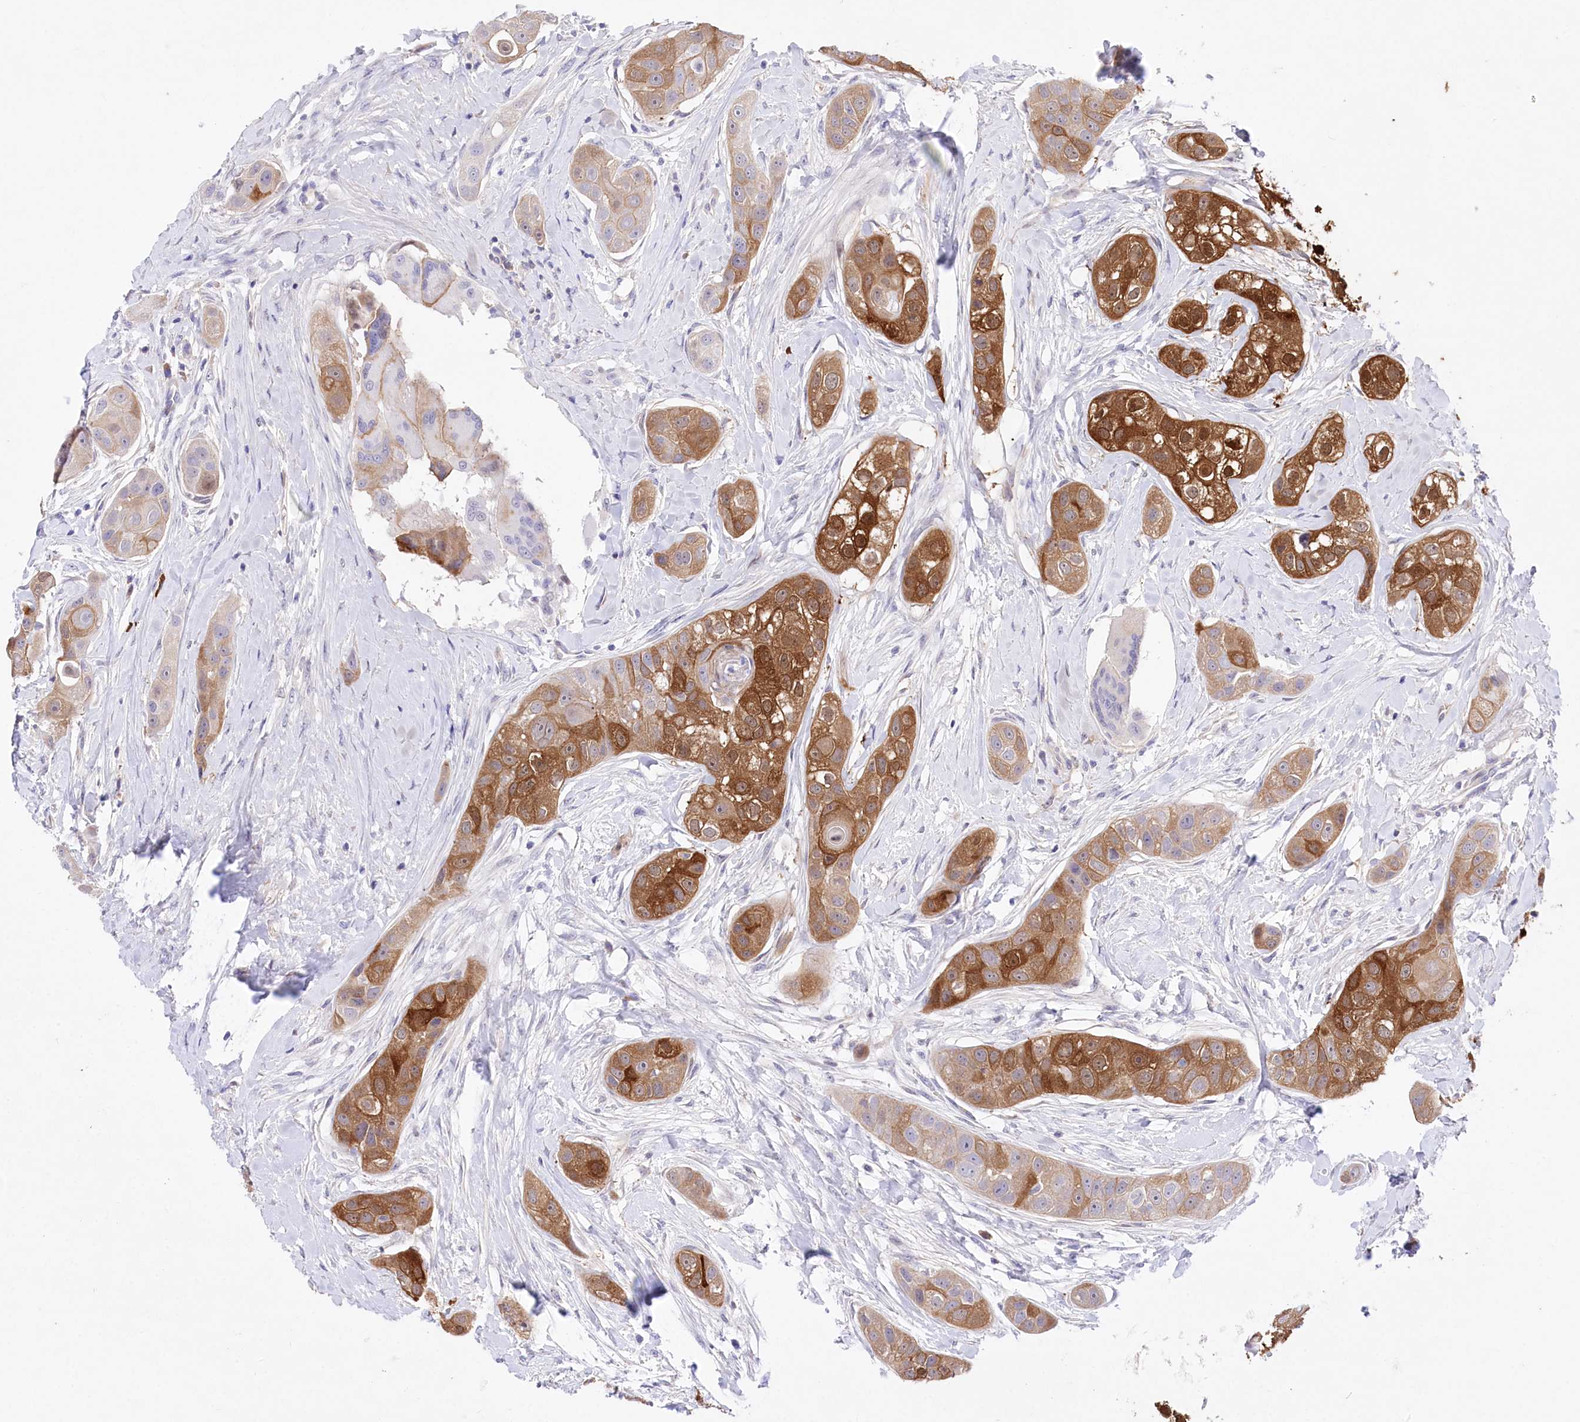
{"staining": {"intensity": "moderate", "quantity": "25%-75%", "location": "cytoplasmic/membranous,nuclear"}, "tissue": "head and neck cancer", "cell_type": "Tumor cells", "image_type": "cancer", "snomed": [{"axis": "morphology", "description": "Normal tissue, NOS"}, {"axis": "morphology", "description": "Squamous cell carcinoma, NOS"}, {"axis": "topography", "description": "Skeletal muscle"}, {"axis": "topography", "description": "Head-Neck"}], "caption": "An immunohistochemistry photomicrograph of tumor tissue is shown. Protein staining in brown highlights moderate cytoplasmic/membranous and nuclear positivity in head and neck cancer within tumor cells.", "gene": "CEP164", "patient": {"sex": "male", "age": 51}}